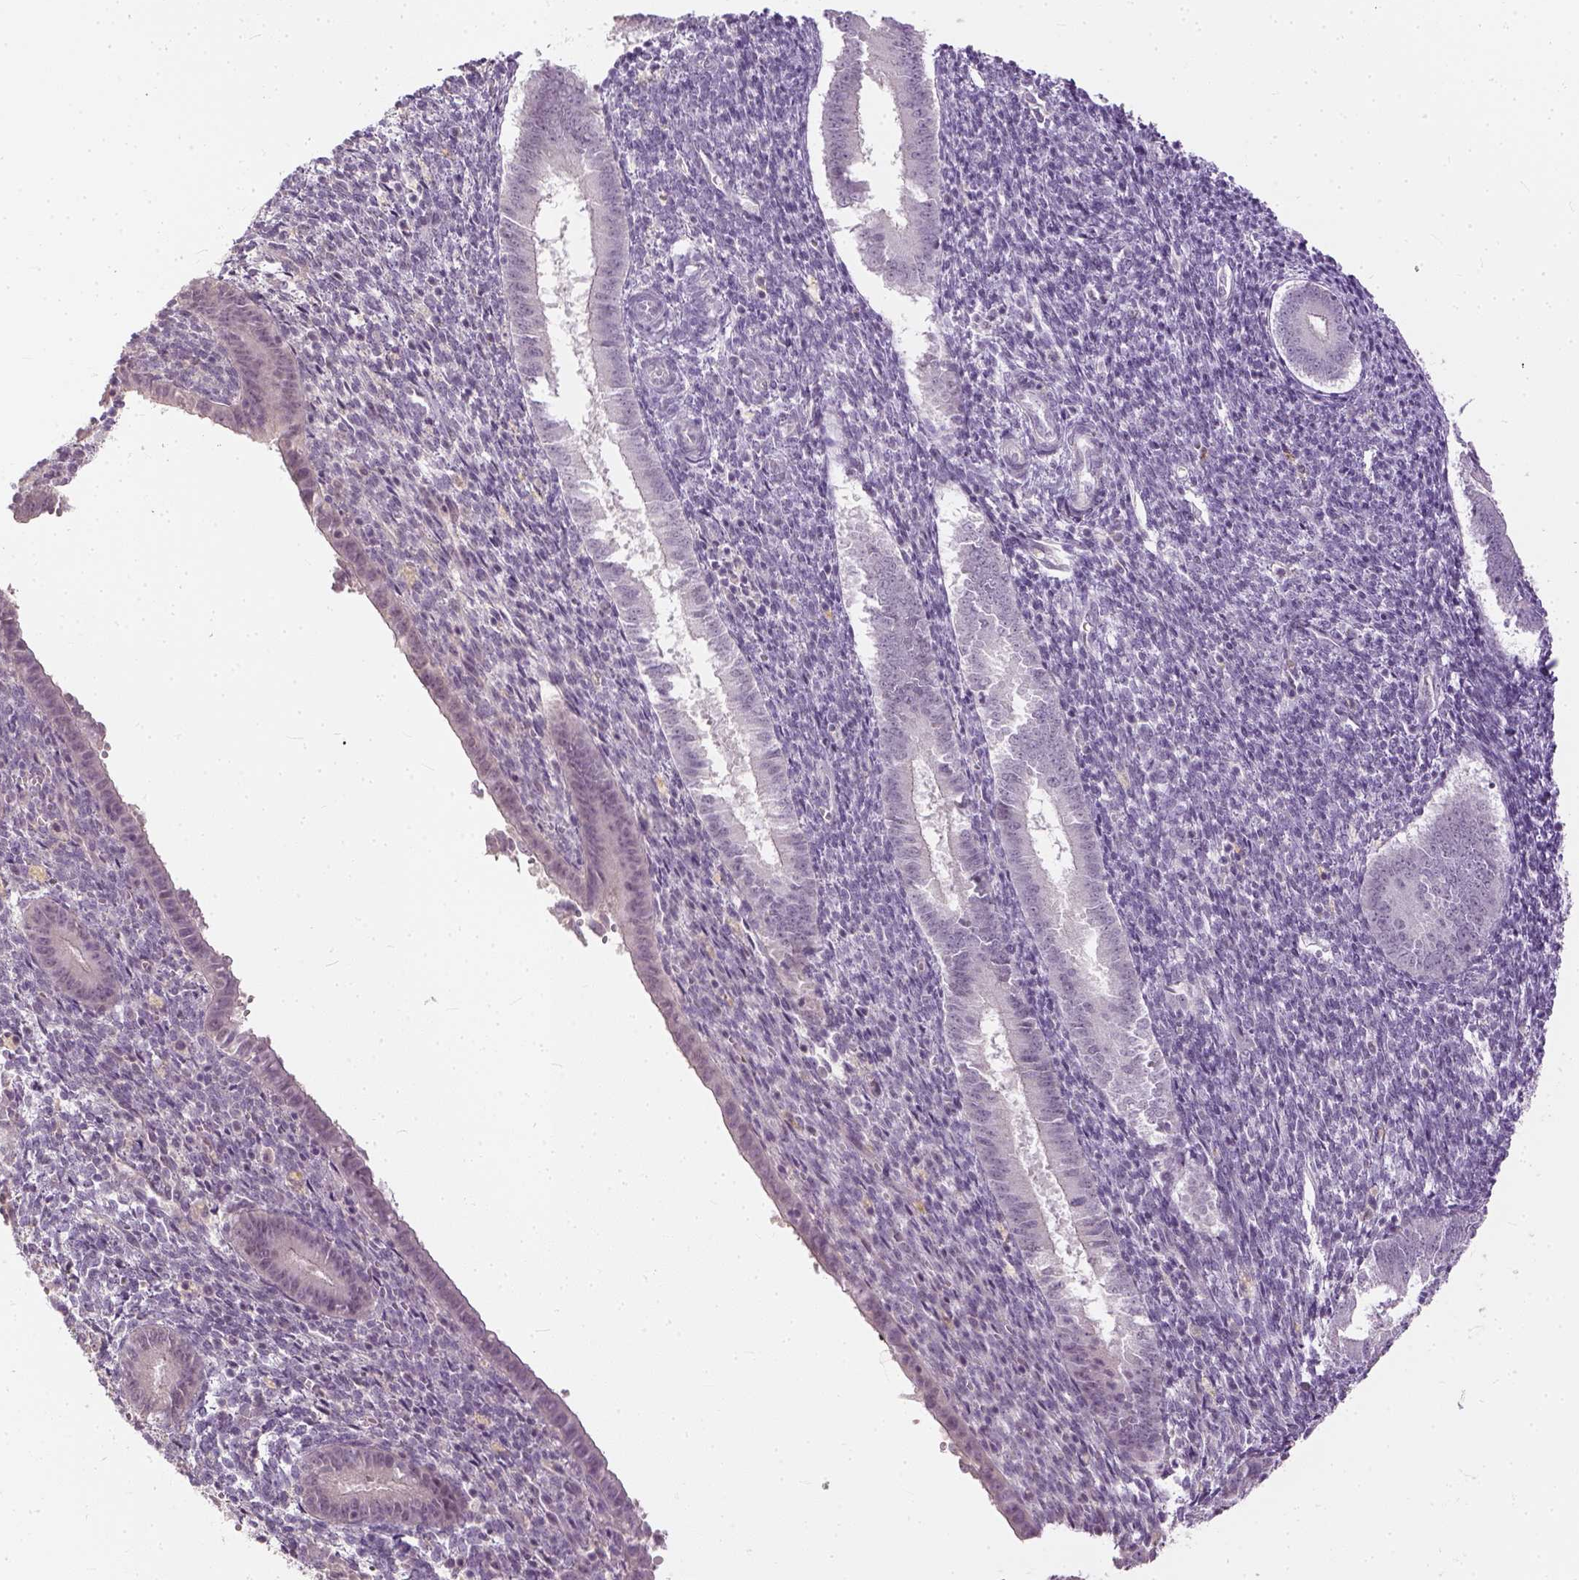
{"staining": {"intensity": "negative", "quantity": "none", "location": "none"}, "tissue": "endometrium", "cell_type": "Cells in endometrial stroma", "image_type": "normal", "snomed": [{"axis": "morphology", "description": "Normal tissue, NOS"}, {"axis": "topography", "description": "Endometrium"}], "caption": "A high-resolution histopathology image shows IHC staining of normal endometrium, which exhibits no significant staining in cells in endometrial stroma. (Immunohistochemistry, brightfield microscopy, high magnification).", "gene": "ANO2", "patient": {"sex": "female", "age": 25}}